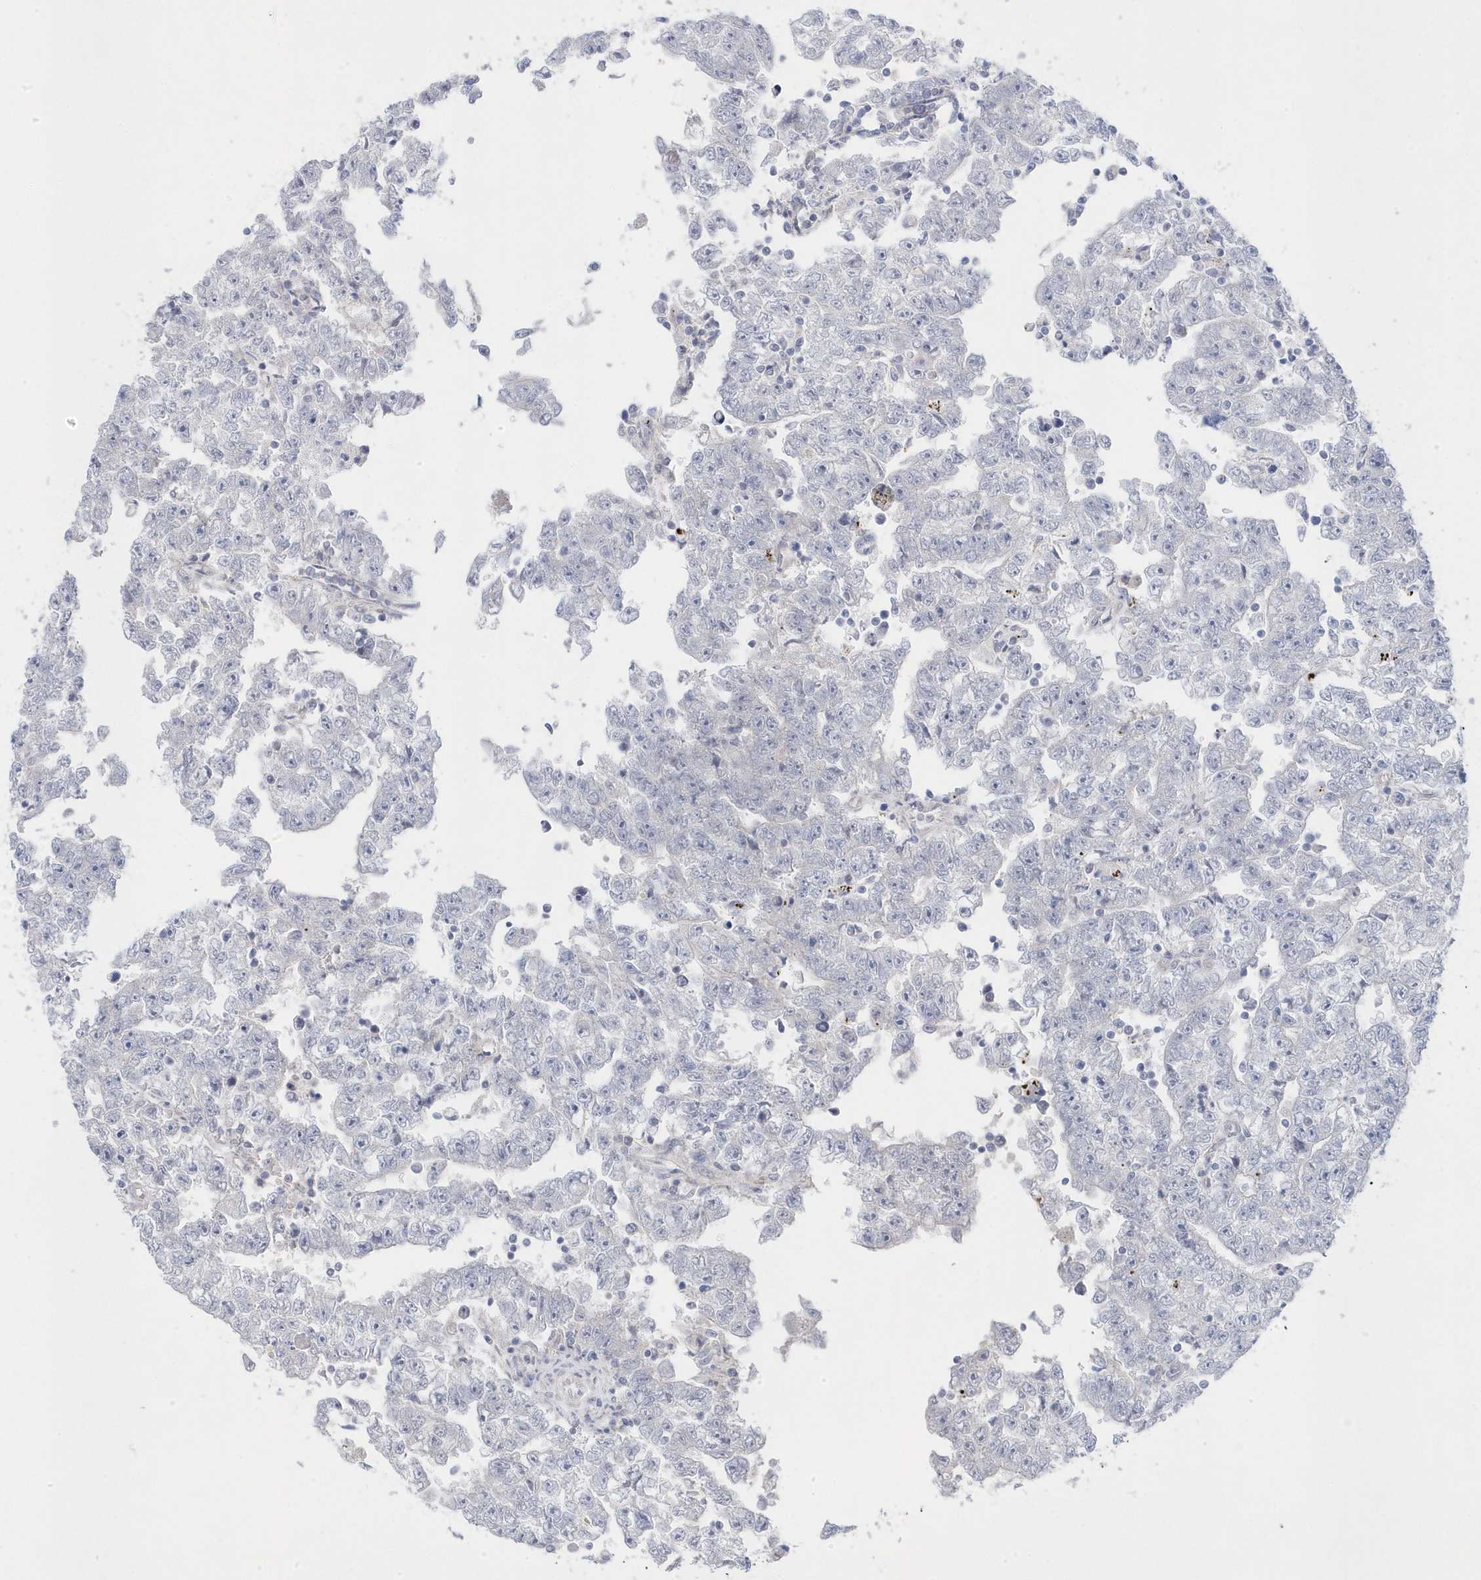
{"staining": {"intensity": "negative", "quantity": "none", "location": "none"}, "tissue": "testis cancer", "cell_type": "Tumor cells", "image_type": "cancer", "snomed": [{"axis": "morphology", "description": "Carcinoma, Embryonal, NOS"}, {"axis": "topography", "description": "Testis"}], "caption": "High magnification brightfield microscopy of embryonal carcinoma (testis) stained with DAB (3,3'-diaminobenzidine) (brown) and counterstained with hematoxylin (blue): tumor cells show no significant expression. The staining was performed using DAB to visualize the protein expression in brown, while the nuclei were stained in blue with hematoxylin (Magnification: 20x).", "gene": "ANAPC1", "patient": {"sex": "male", "age": 25}}